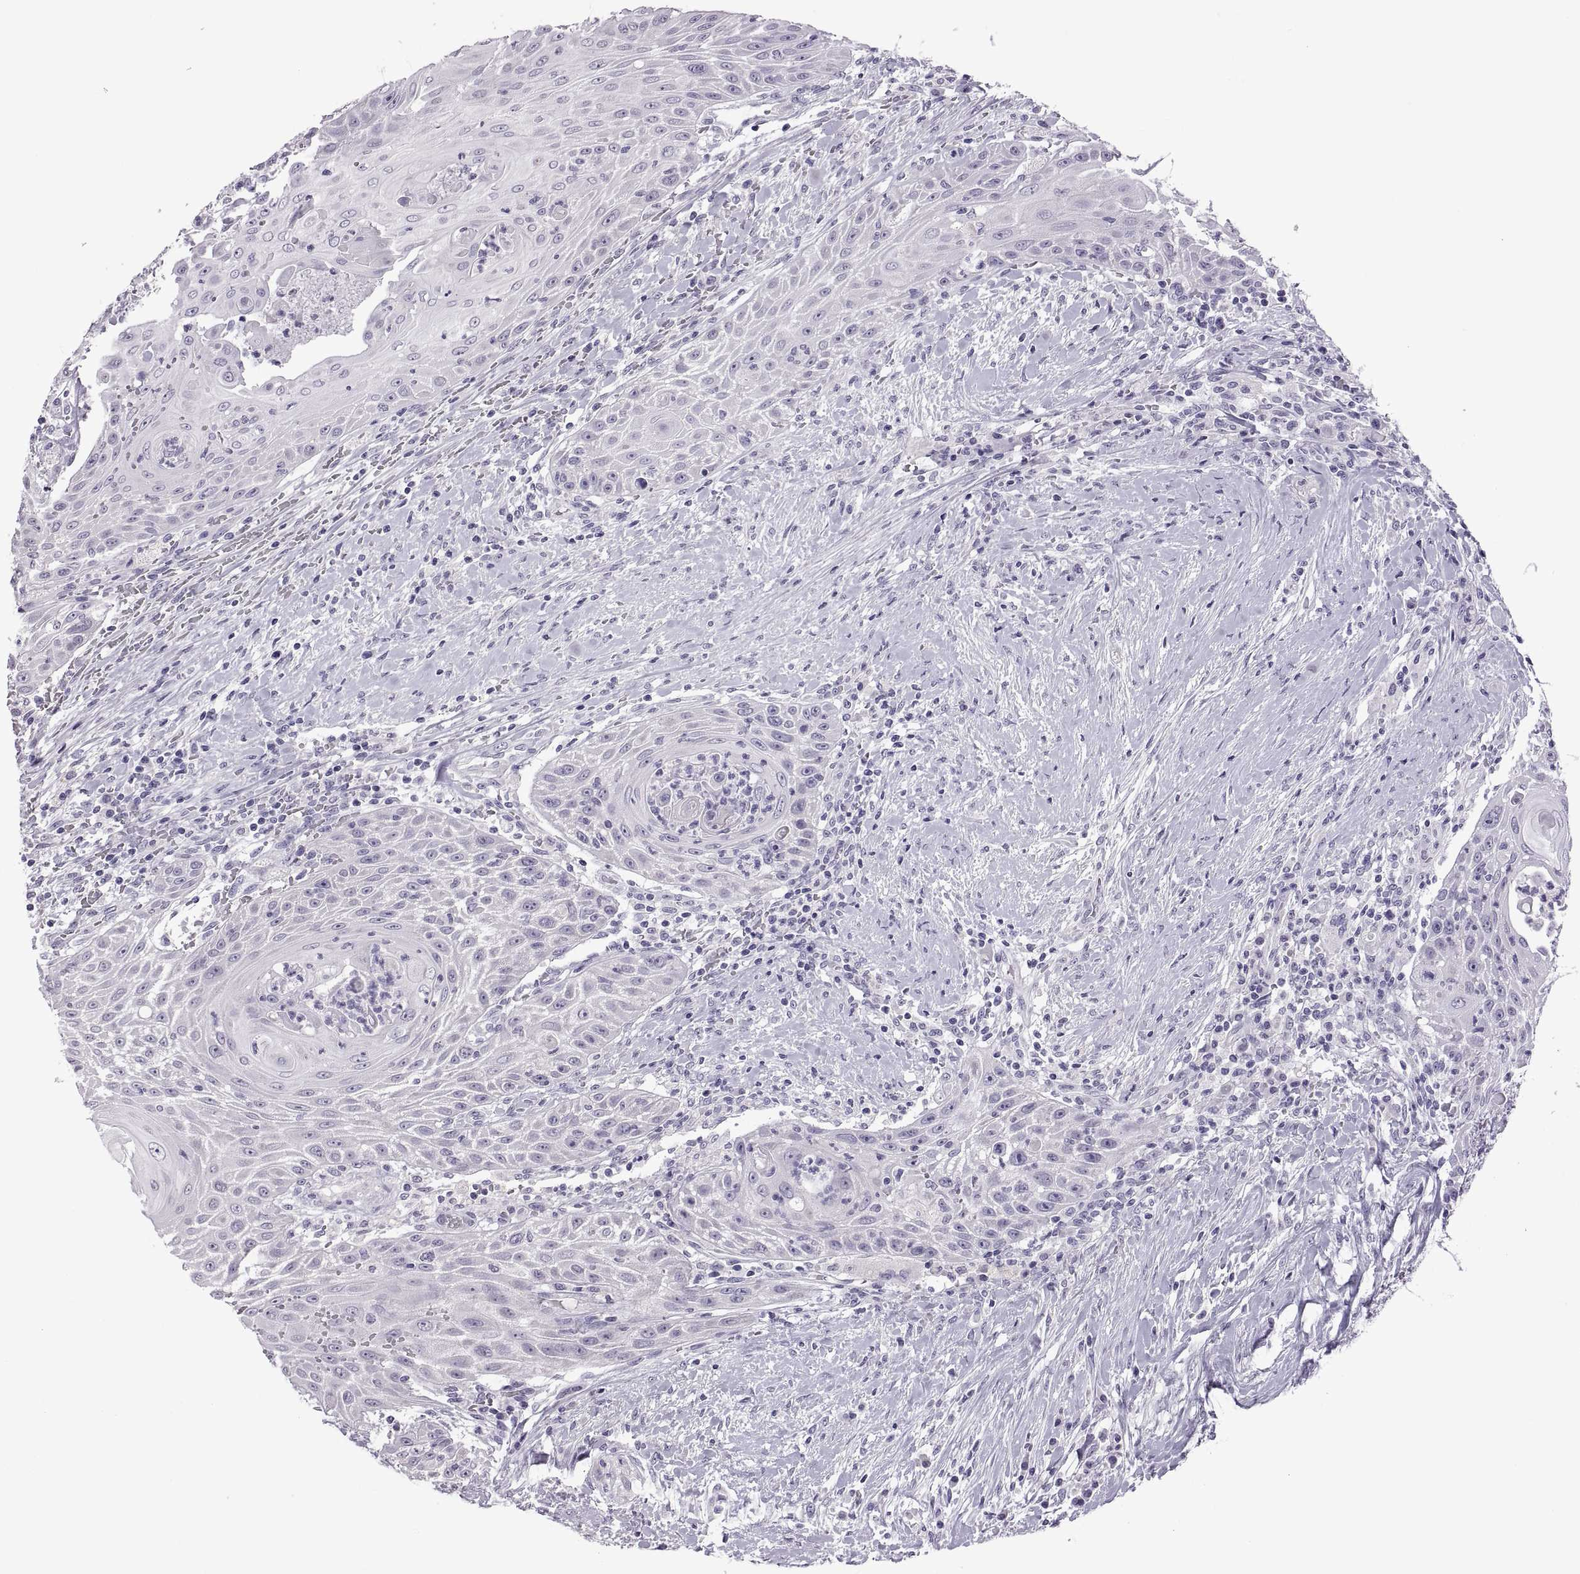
{"staining": {"intensity": "negative", "quantity": "none", "location": "none"}, "tissue": "head and neck cancer", "cell_type": "Tumor cells", "image_type": "cancer", "snomed": [{"axis": "morphology", "description": "Squamous cell carcinoma, NOS"}, {"axis": "topography", "description": "Head-Neck"}], "caption": "High magnification brightfield microscopy of head and neck cancer (squamous cell carcinoma) stained with DAB (brown) and counterstained with hematoxylin (blue): tumor cells show no significant expression.", "gene": "RDM1", "patient": {"sex": "male", "age": 69}}